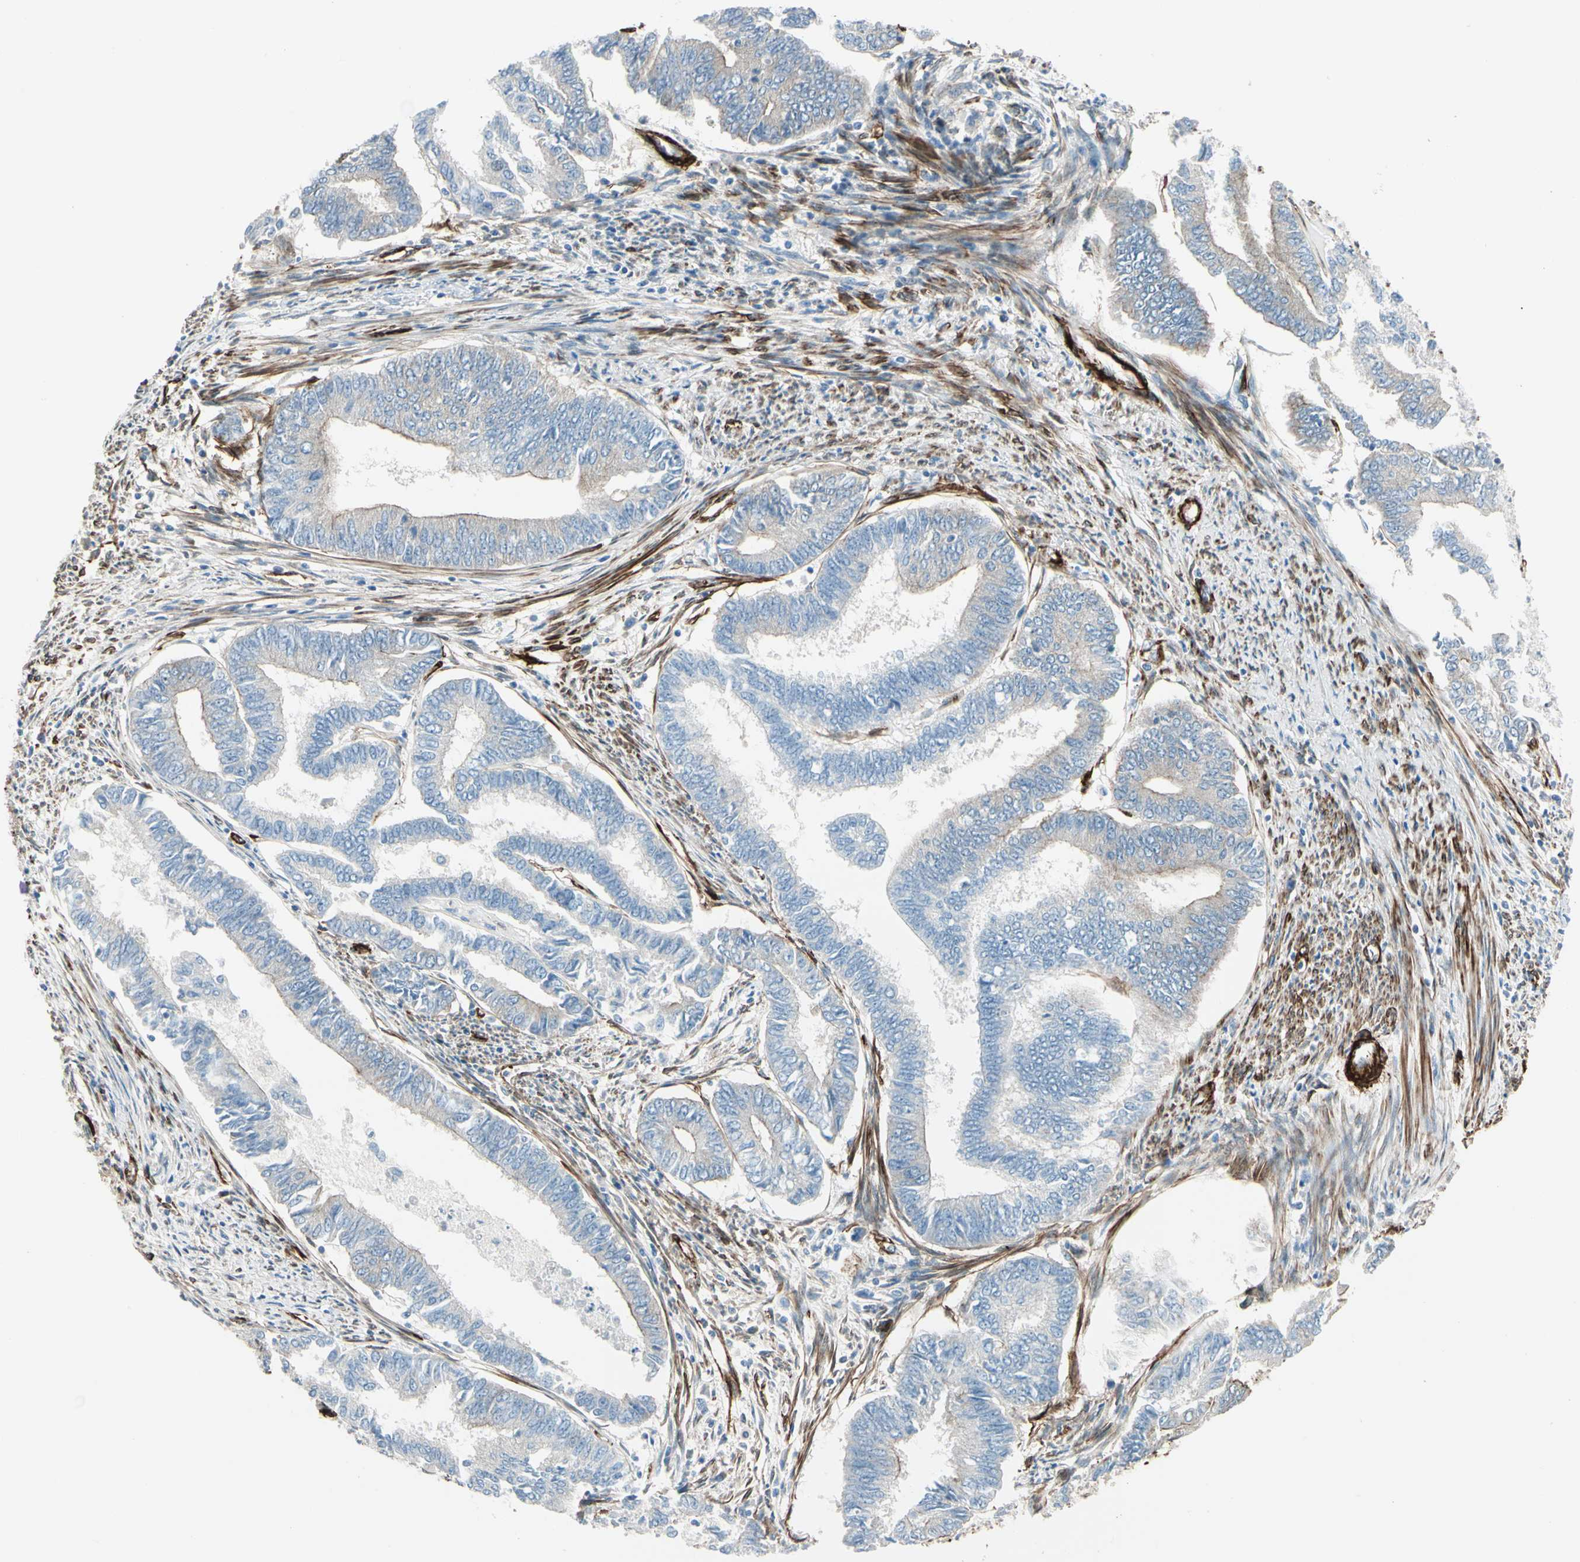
{"staining": {"intensity": "negative", "quantity": "none", "location": "none"}, "tissue": "endometrial cancer", "cell_type": "Tumor cells", "image_type": "cancer", "snomed": [{"axis": "morphology", "description": "Adenocarcinoma, NOS"}, {"axis": "topography", "description": "Endometrium"}], "caption": "Immunohistochemistry (IHC) photomicrograph of neoplastic tissue: human endometrial cancer stained with DAB exhibits no significant protein expression in tumor cells. Nuclei are stained in blue.", "gene": "CALD1", "patient": {"sex": "female", "age": 86}}